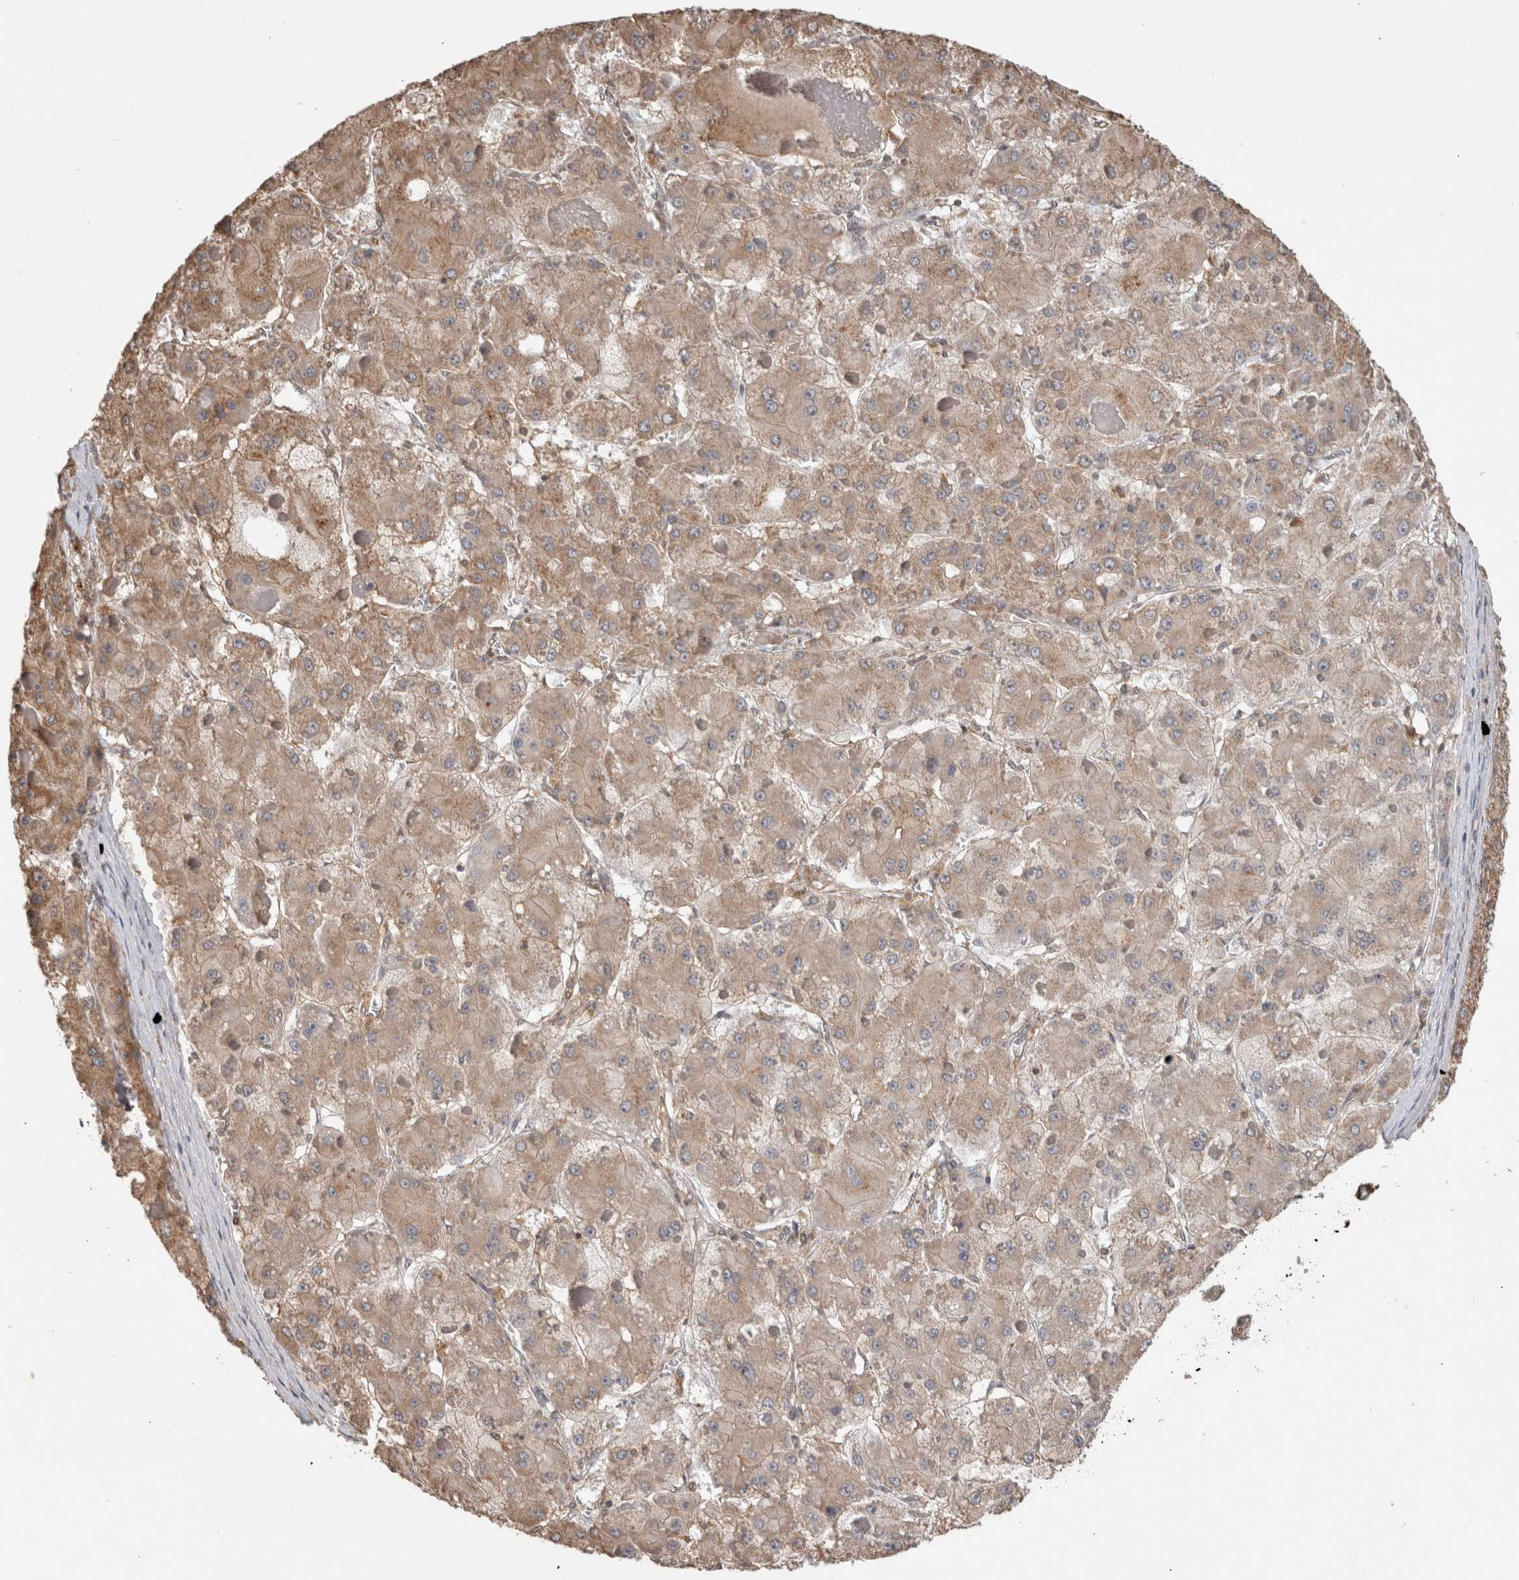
{"staining": {"intensity": "moderate", "quantity": ">75%", "location": "cytoplasmic/membranous"}, "tissue": "liver cancer", "cell_type": "Tumor cells", "image_type": "cancer", "snomed": [{"axis": "morphology", "description": "Carcinoma, Hepatocellular, NOS"}, {"axis": "topography", "description": "Liver"}], "caption": "This photomicrograph displays immunohistochemistry (IHC) staining of hepatocellular carcinoma (liver), with medium moderate cytoplasmic/membranous expression in approximately >75% of tumor cells.", "gene": "TRIM5", "patient": {"sex": "female", "age": 73}}